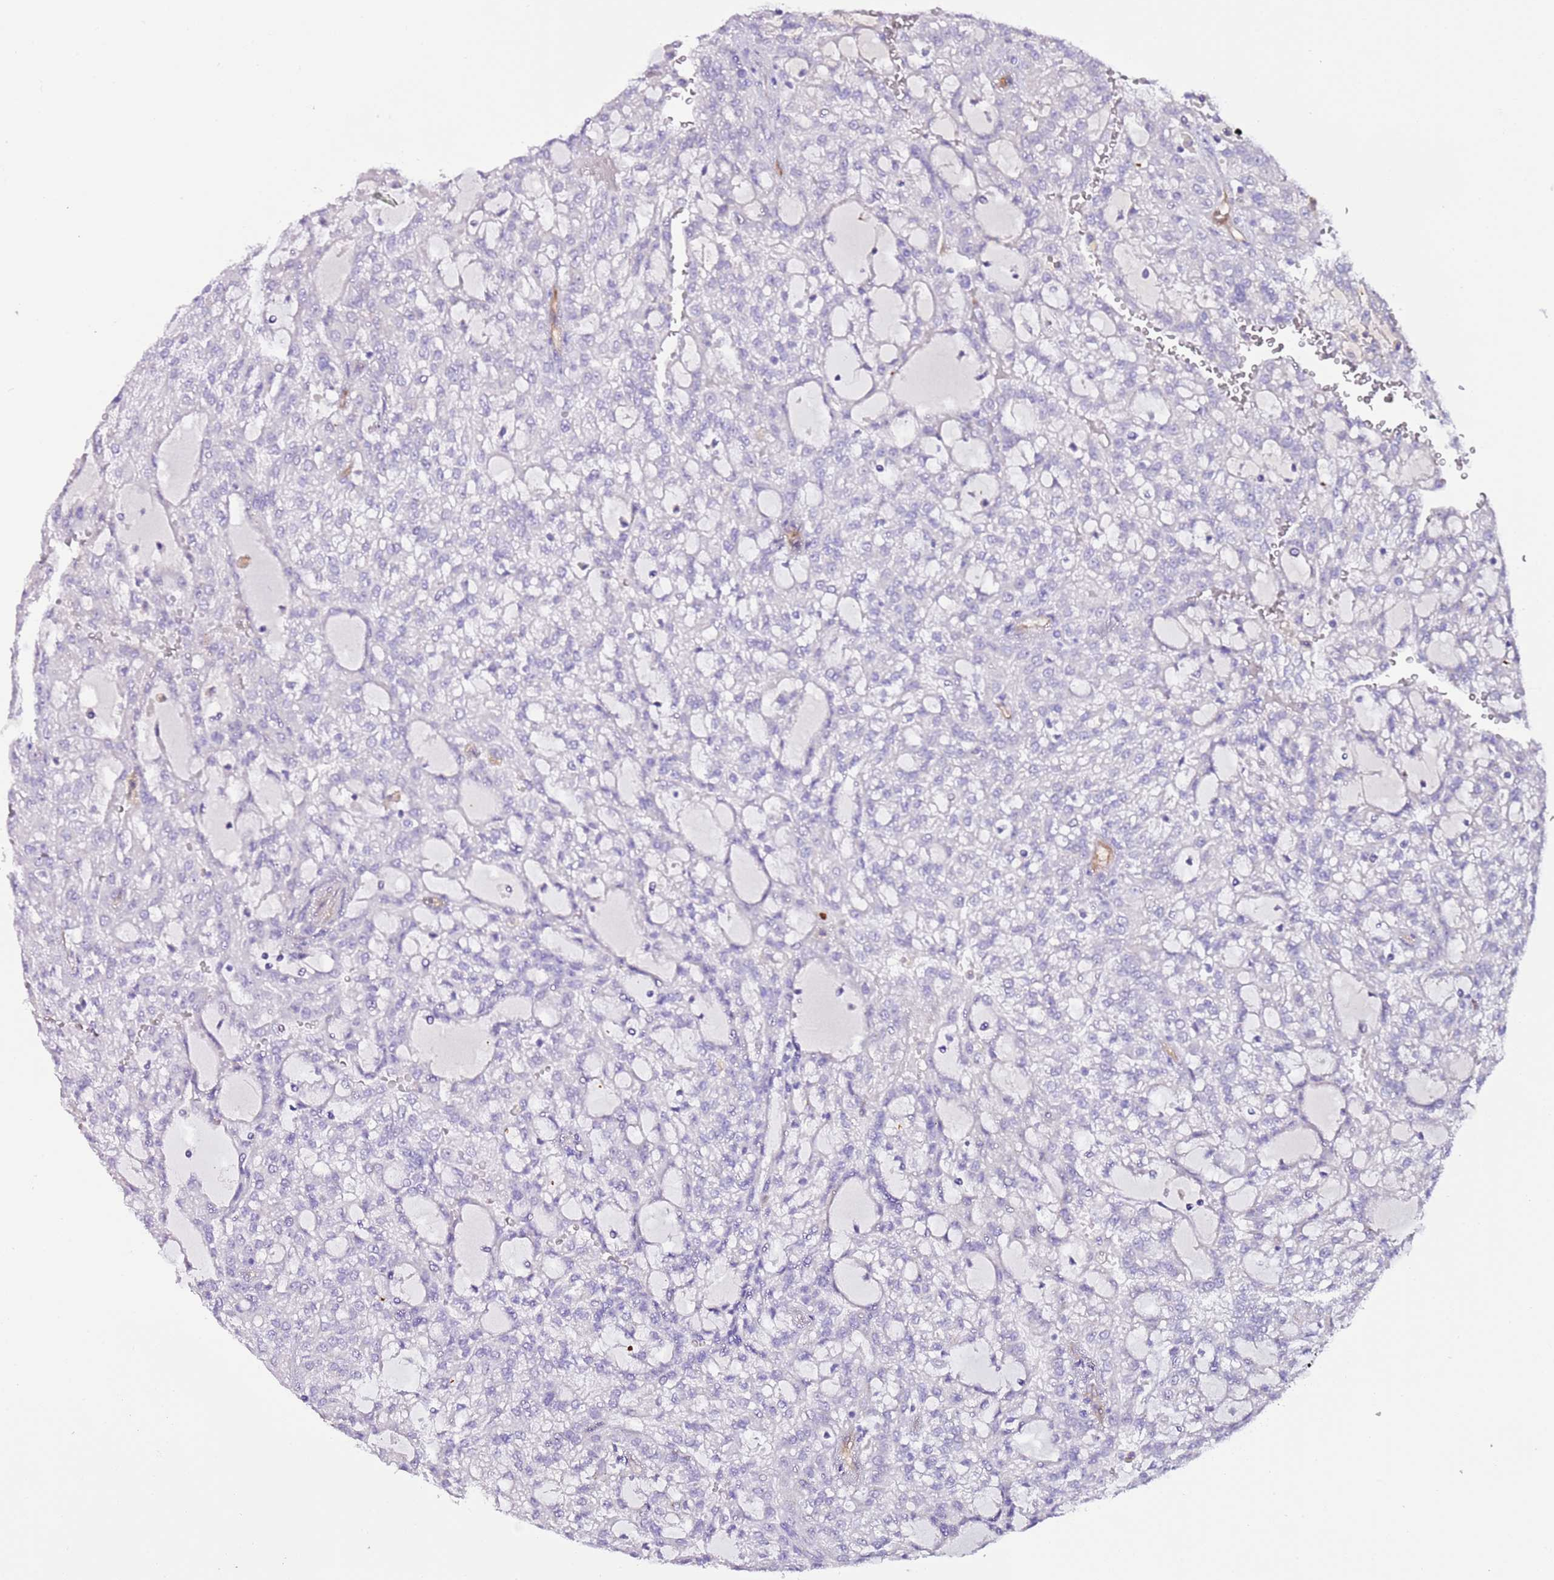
{"staining": {"intensity": "negative", "quantity": "none", "location": "none"}, "tissue": "renal cancer", "cell_type": "Tumor cells", "image_type": "cancer", "snomed": [{"axis": "morphology", "description": "Adenocarcinoma, NOS"}, {"axis": "topography", "description": "Kidney"}], "caption": "The IHC micrograph has no significant staining in tumor cells of renal cancer (adenocarcinoma) tissue.", "gene": "FAM174C", "patient": {"sex": "male", "age": 63}}